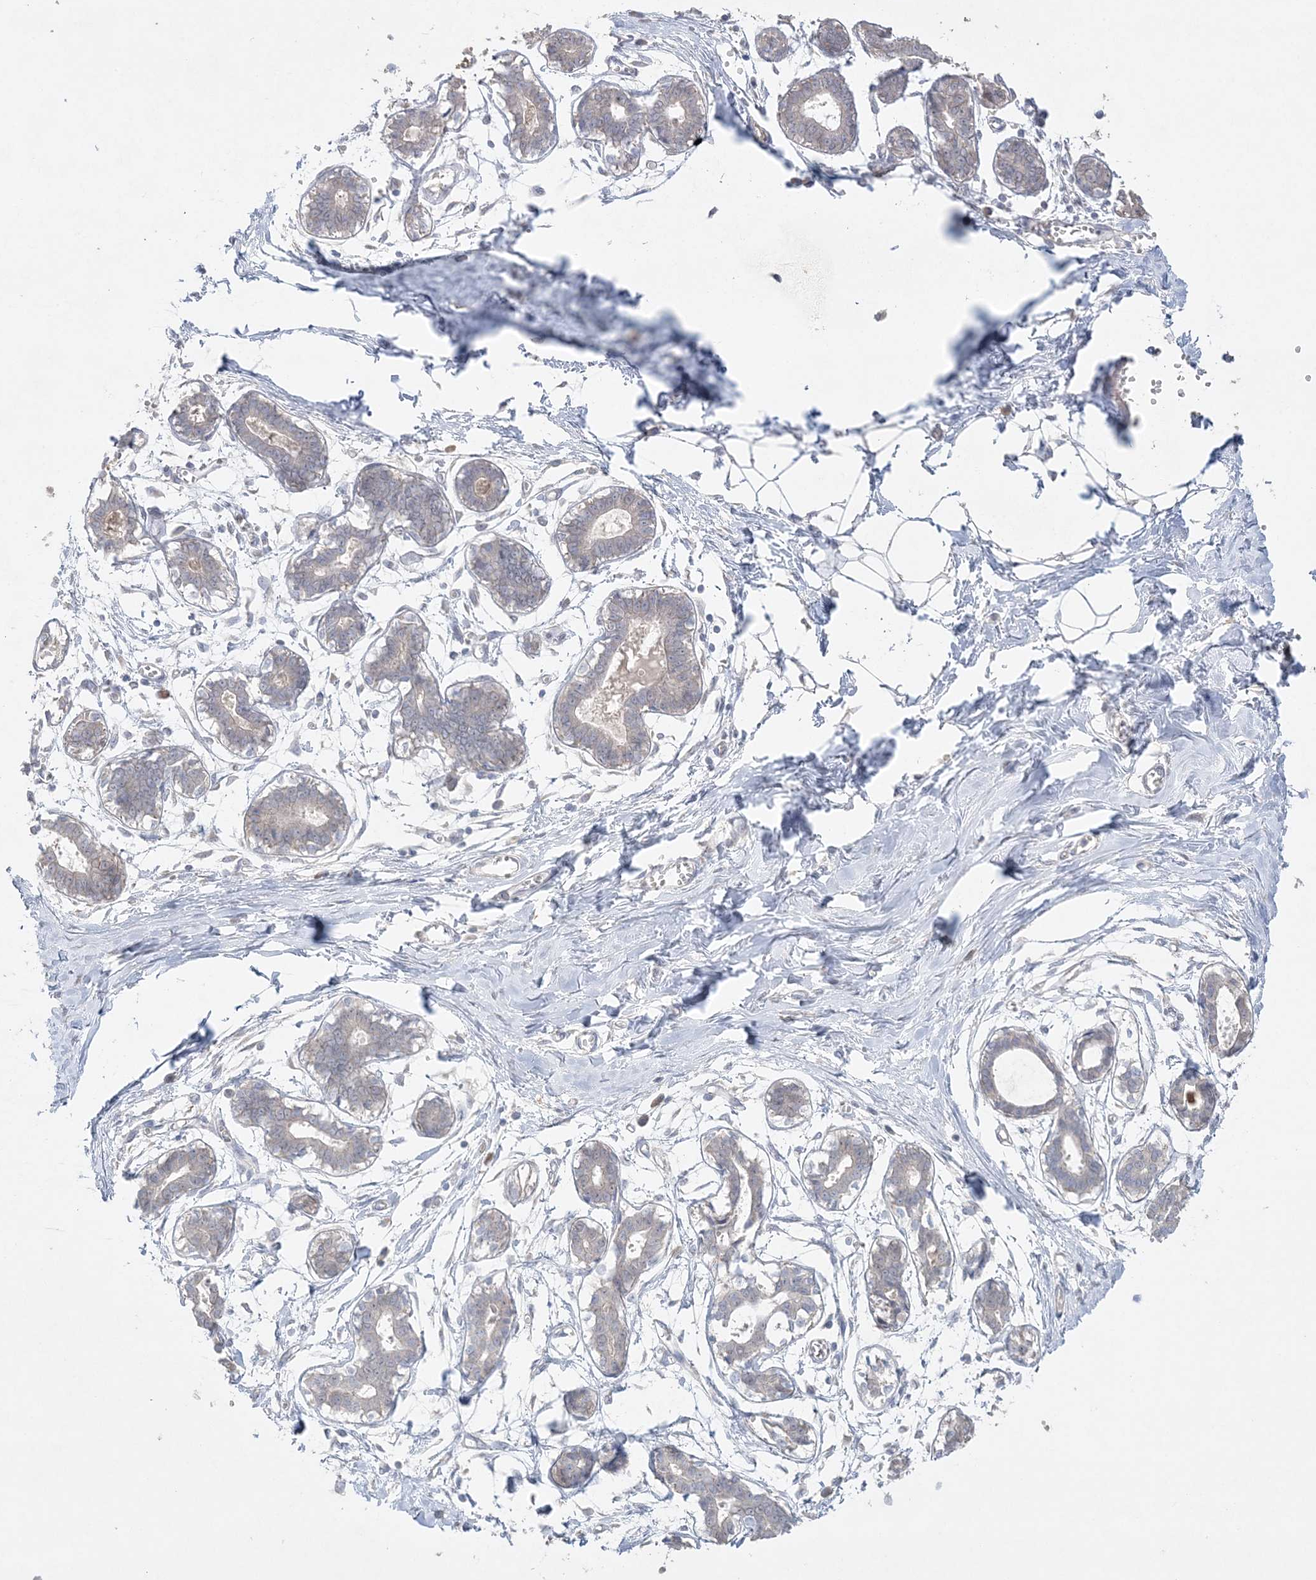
{"staining": {"intensity": "negative", "quantity": "none", "location": "none"}, "tissue": "breast", "cell_type": "Adipocytes", "image_type": "normal", "snomed": [{"axis": "morphology", "description": "Normal tissue, NOS"}, {"axis": "topography", "description": "Breast"}], "caption": "Adipocytes show no significant expression in unremarkable breast.", "gene": "SH3BP4", "patient": {"sex": "female", "age": 27}}